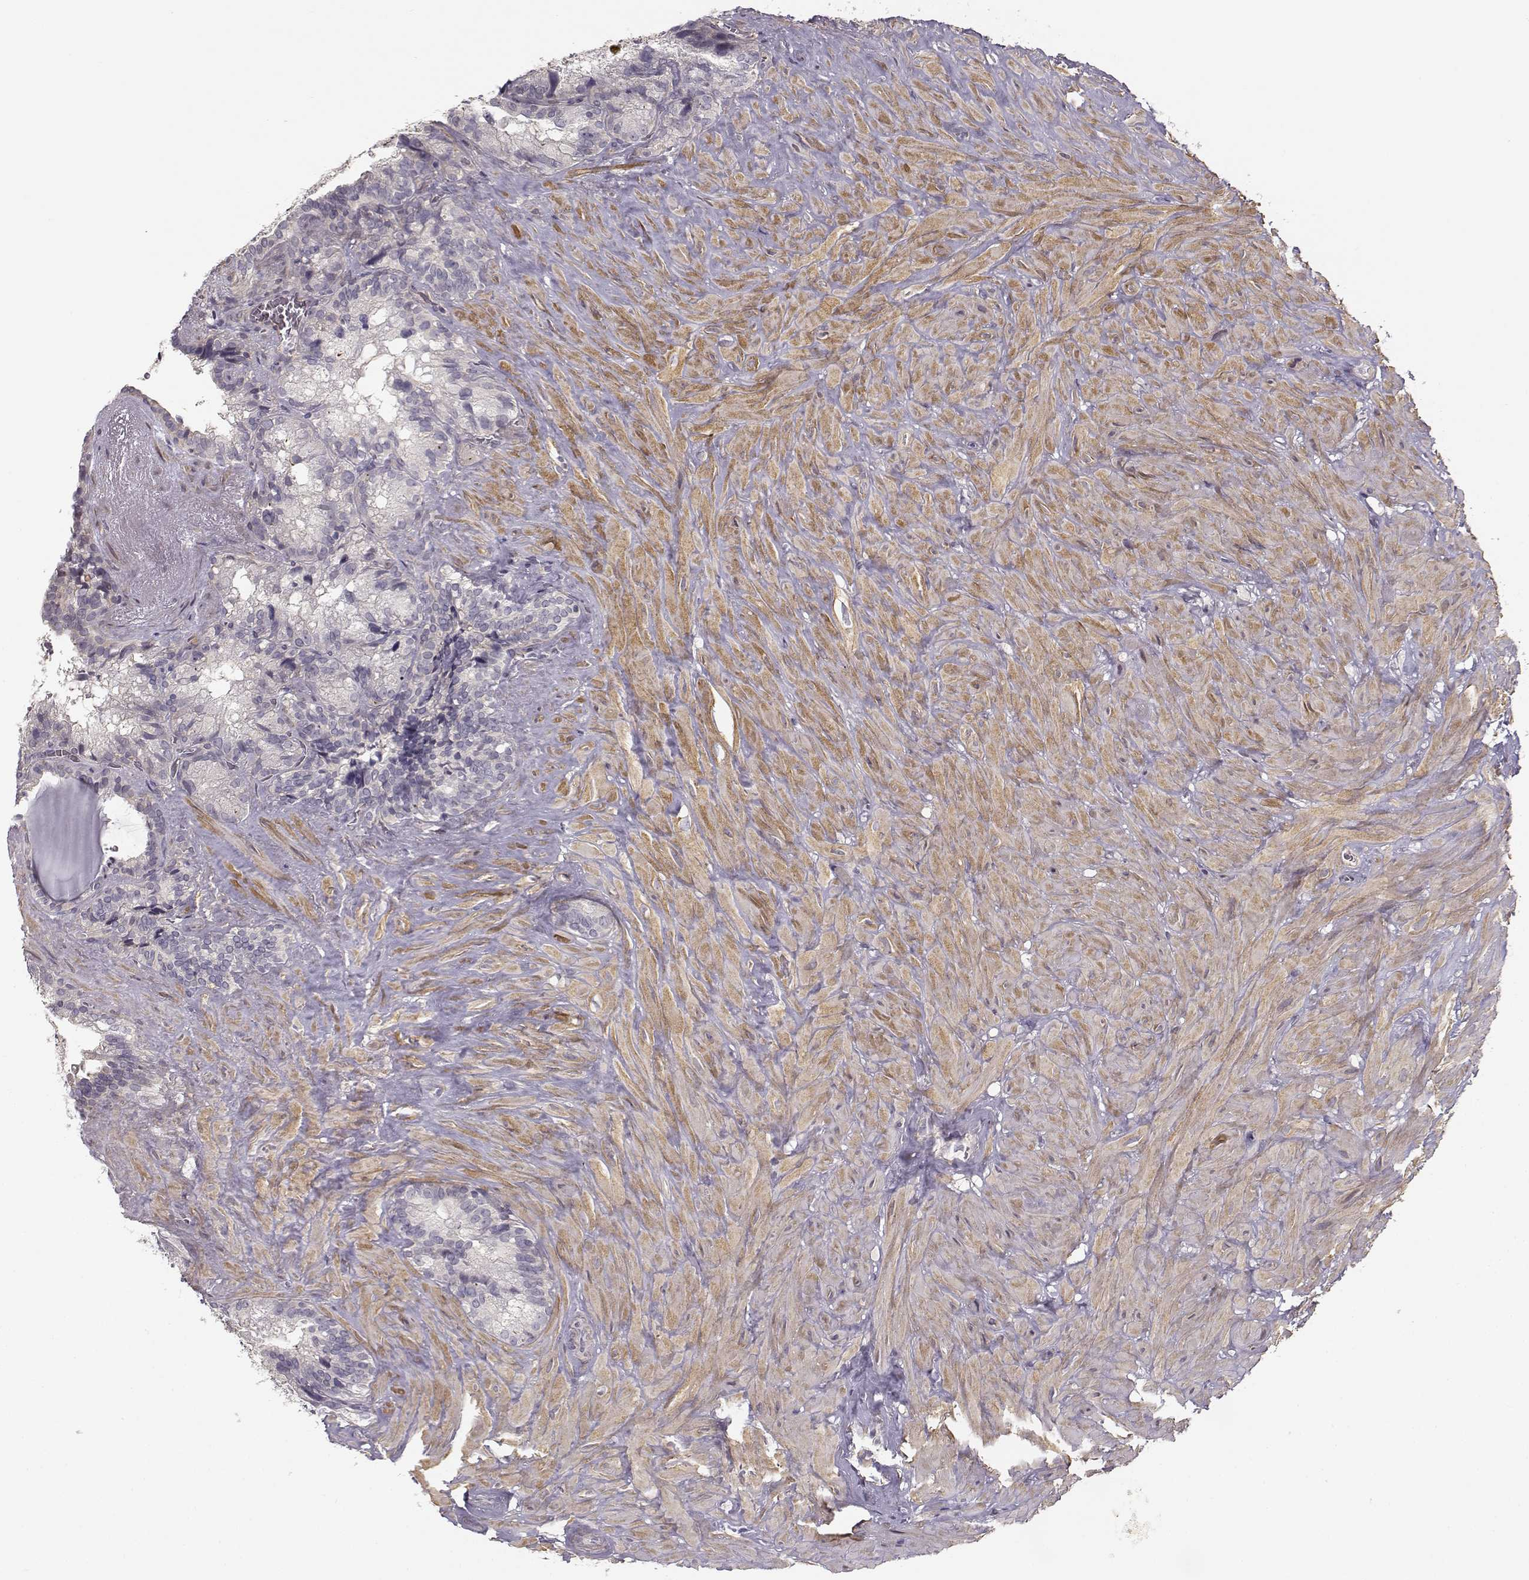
{"staining": {"intensity": "negative", "quantity": "none", "location": "none"}, "tissue": "seminal vesicle", "cell_type": "Glandular cells", "image_type": "normal", "snomed": [{"axis": "morphology", "description": "Normal tissue, NOS"}, {"axis": "topography", "description": "Seminal veicle"}], "caption": "Glandular cells show no significant protein expression in benign seminal vesicle. The staining was performed using DAB to visualize the protein expression in brown, while the nuclei were stained in blue with hematoxylin (Magnification: 20x).", "gene": "RGS9BP", "patient": {"sex": "male", "age": 72}}